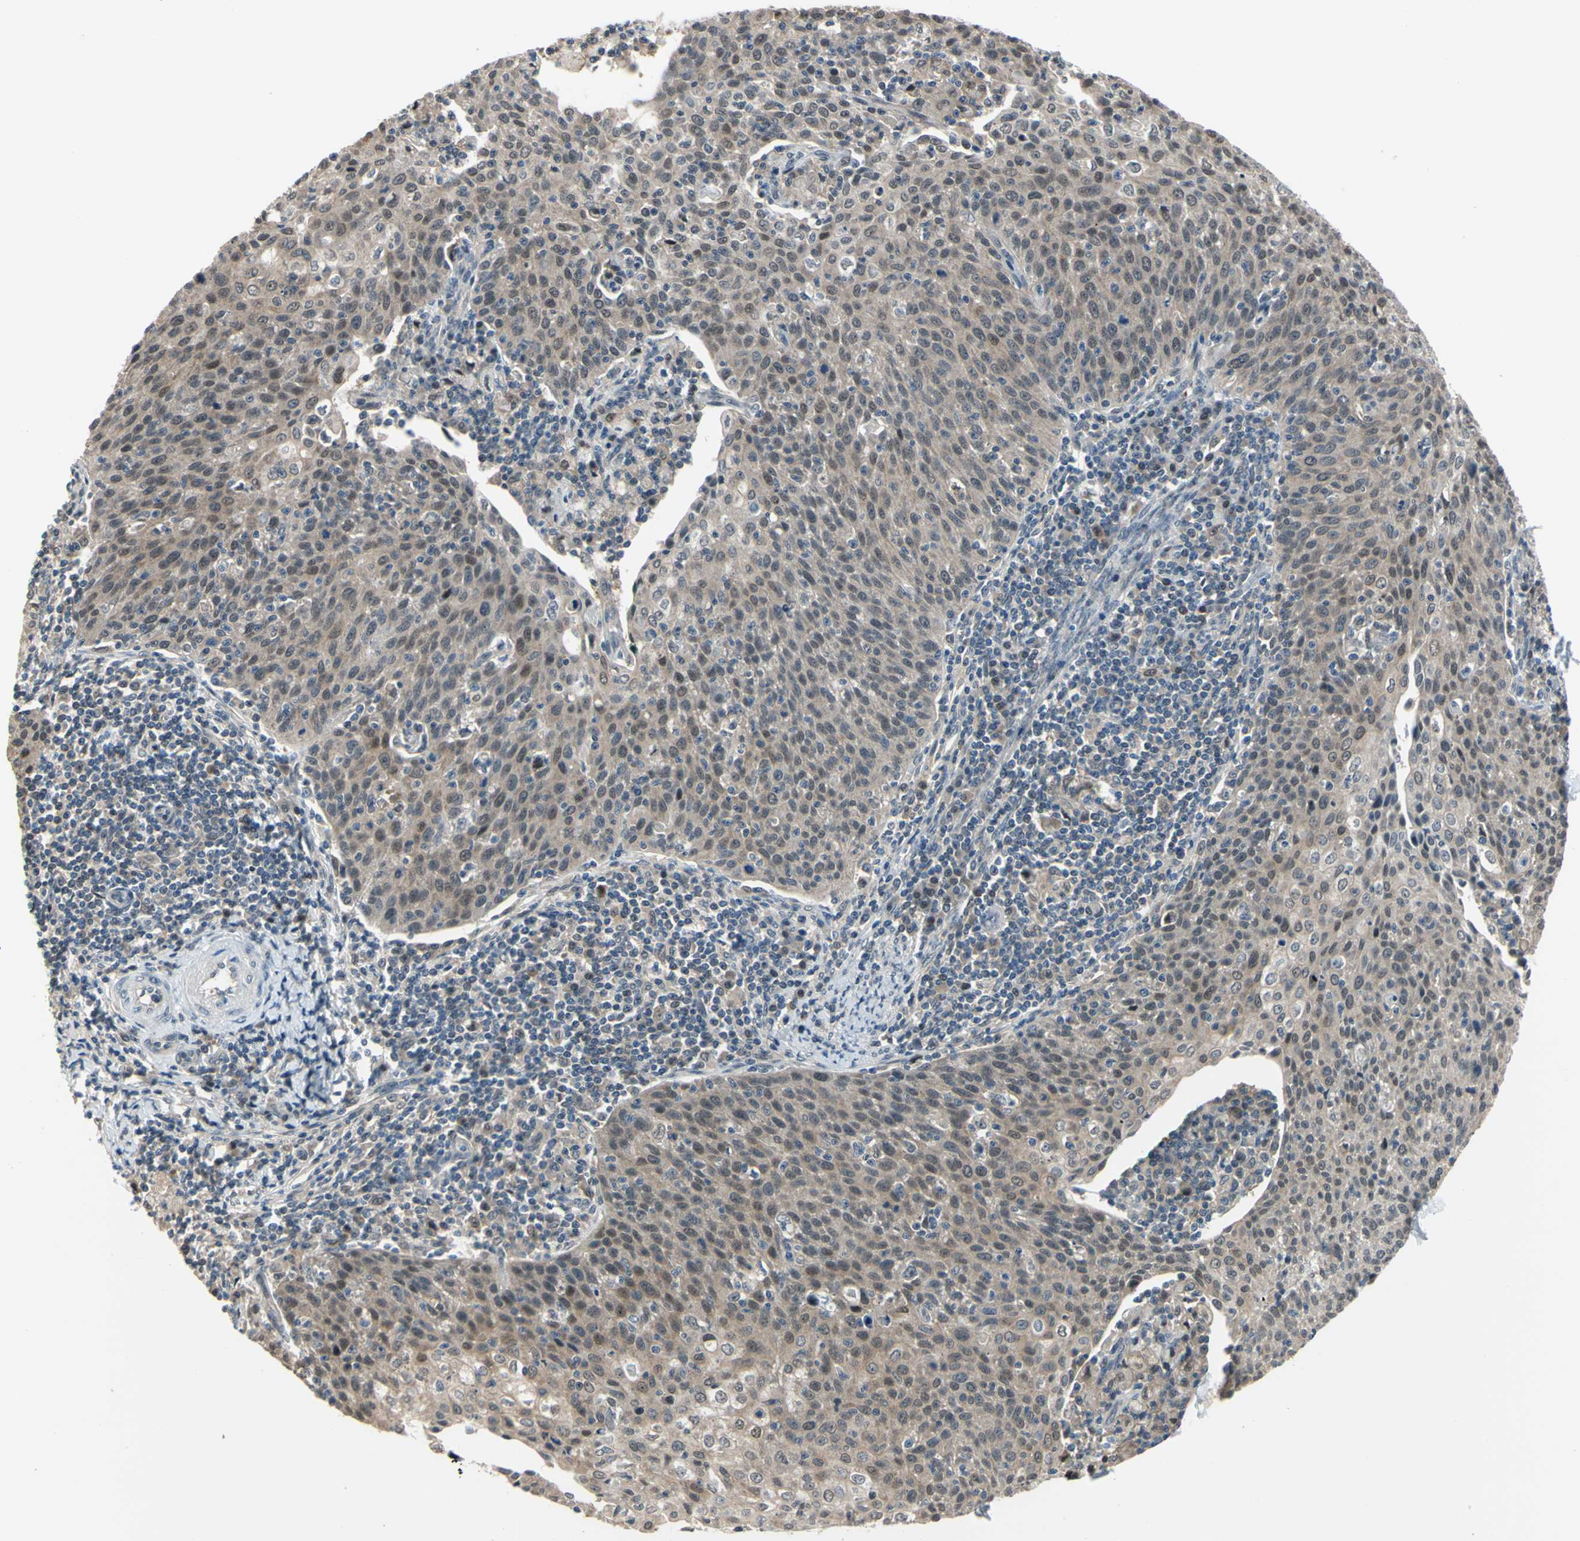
{"staining": {"intensity": "weak", "quantity": ">75%", "location": "cytoplasmic/membranous,nuclear"}, "tissue": "cervical cancer", "cell_type": "Tumor cells", "image_type": "cancer", "snomed": [{"axis": "morphology", "description": "Squamous cell carcinoma, NOS"}, {"axis": "topography", "description": "Cervix"}], "caption": "Human cervical squamous cell carcinoma stained with a protein marker reveals weak staining in tumor cells.", "gene": "HSPA4", "patient": {"sex": "female", "age": 38}}